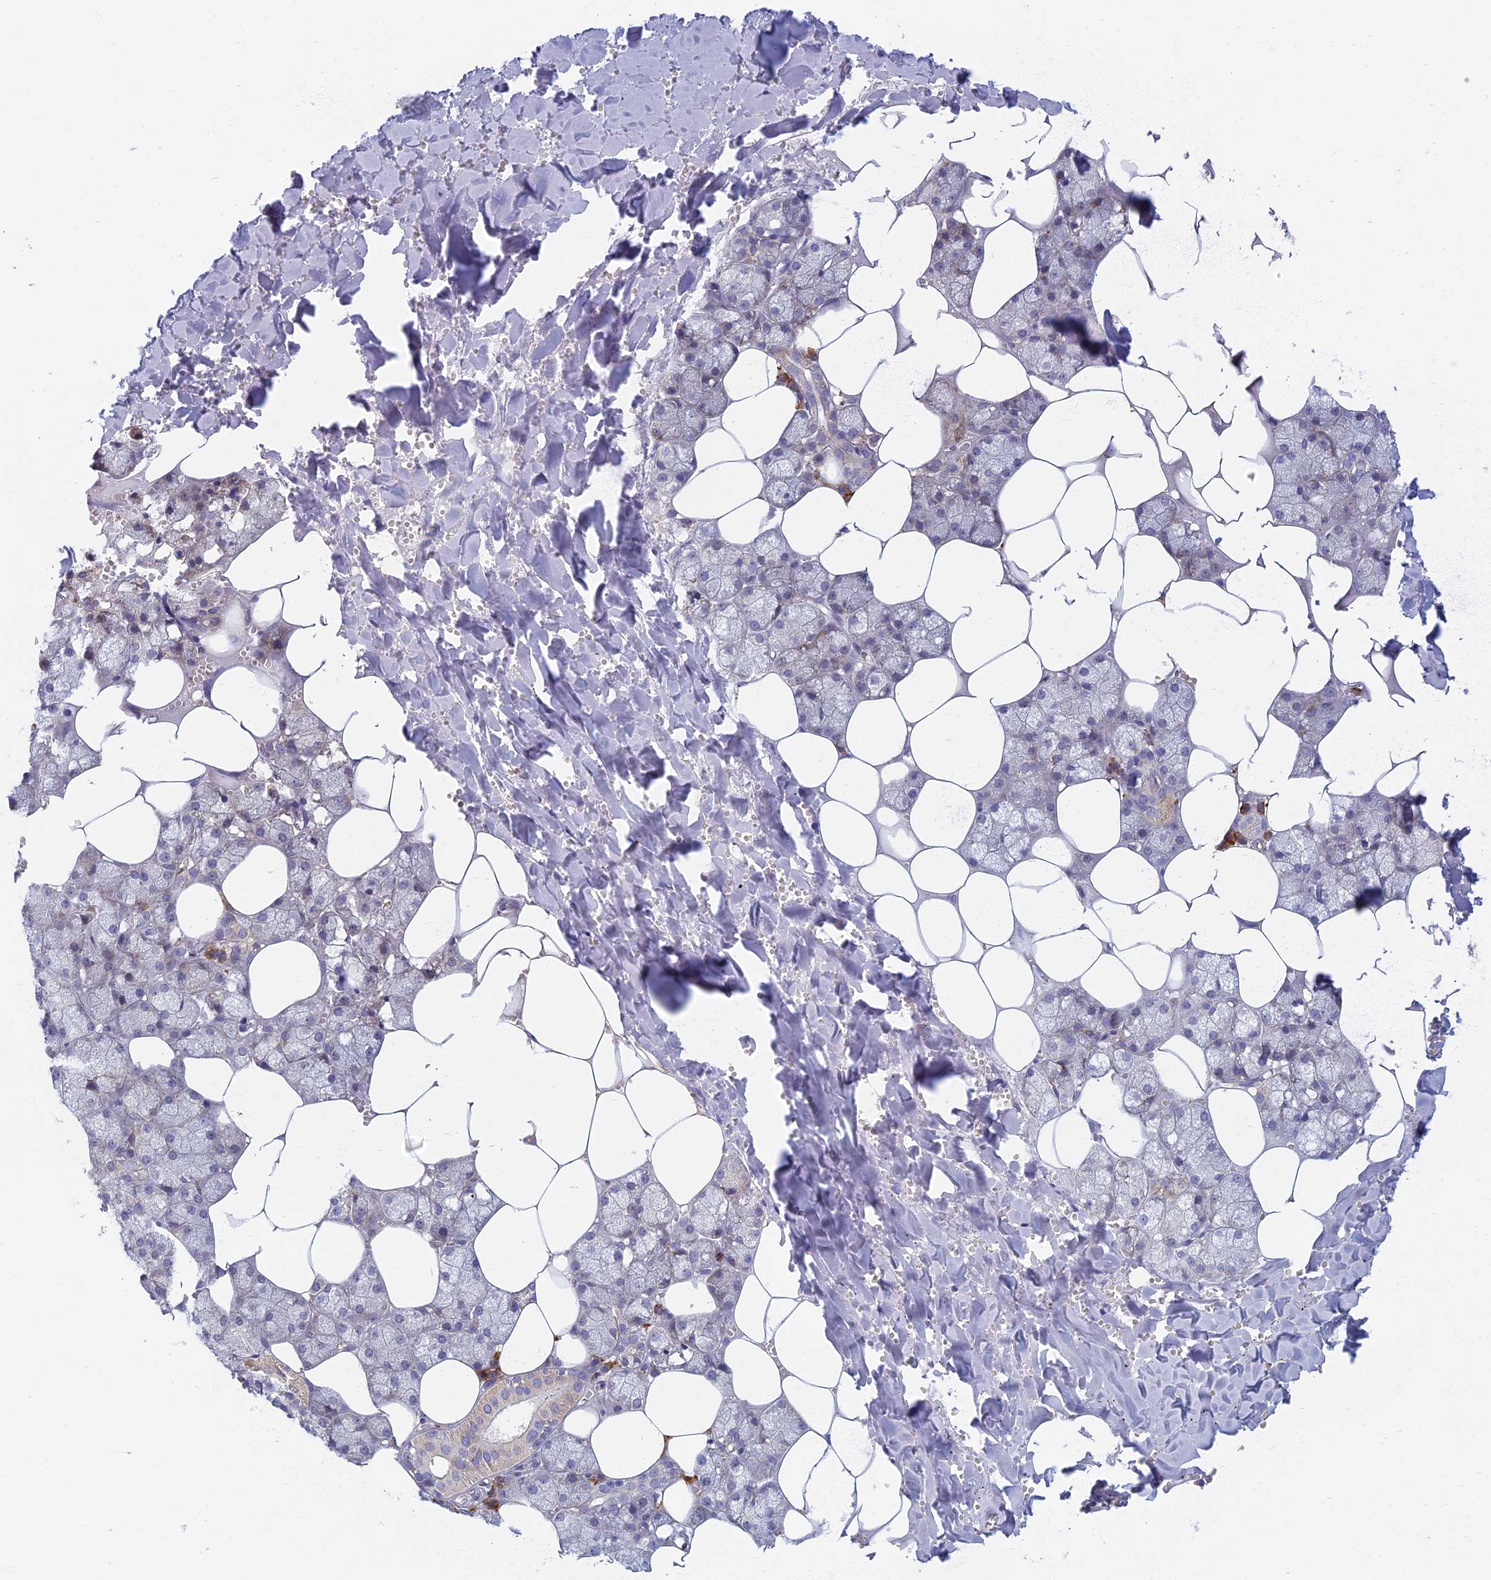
{"staining": {"intensity": "weak", "quantity": "<25%", "location": "cytoplasmic/membranous"}, "tissue": "salivary gland", "cell_type": "Glandular cells", "image_type": "normal", "snomed": [{"axis": "morphology", "description": "Normal tissue, NOS"}, {"axis": "topography", "description": "Salivary gland"}], "caption": "This is an immunohistochemistry histopathology image of normal salivary gland. There is no staining in glandular cells.", "gene": "DDX51", "patient": {"sex": "male", "age": 62}}